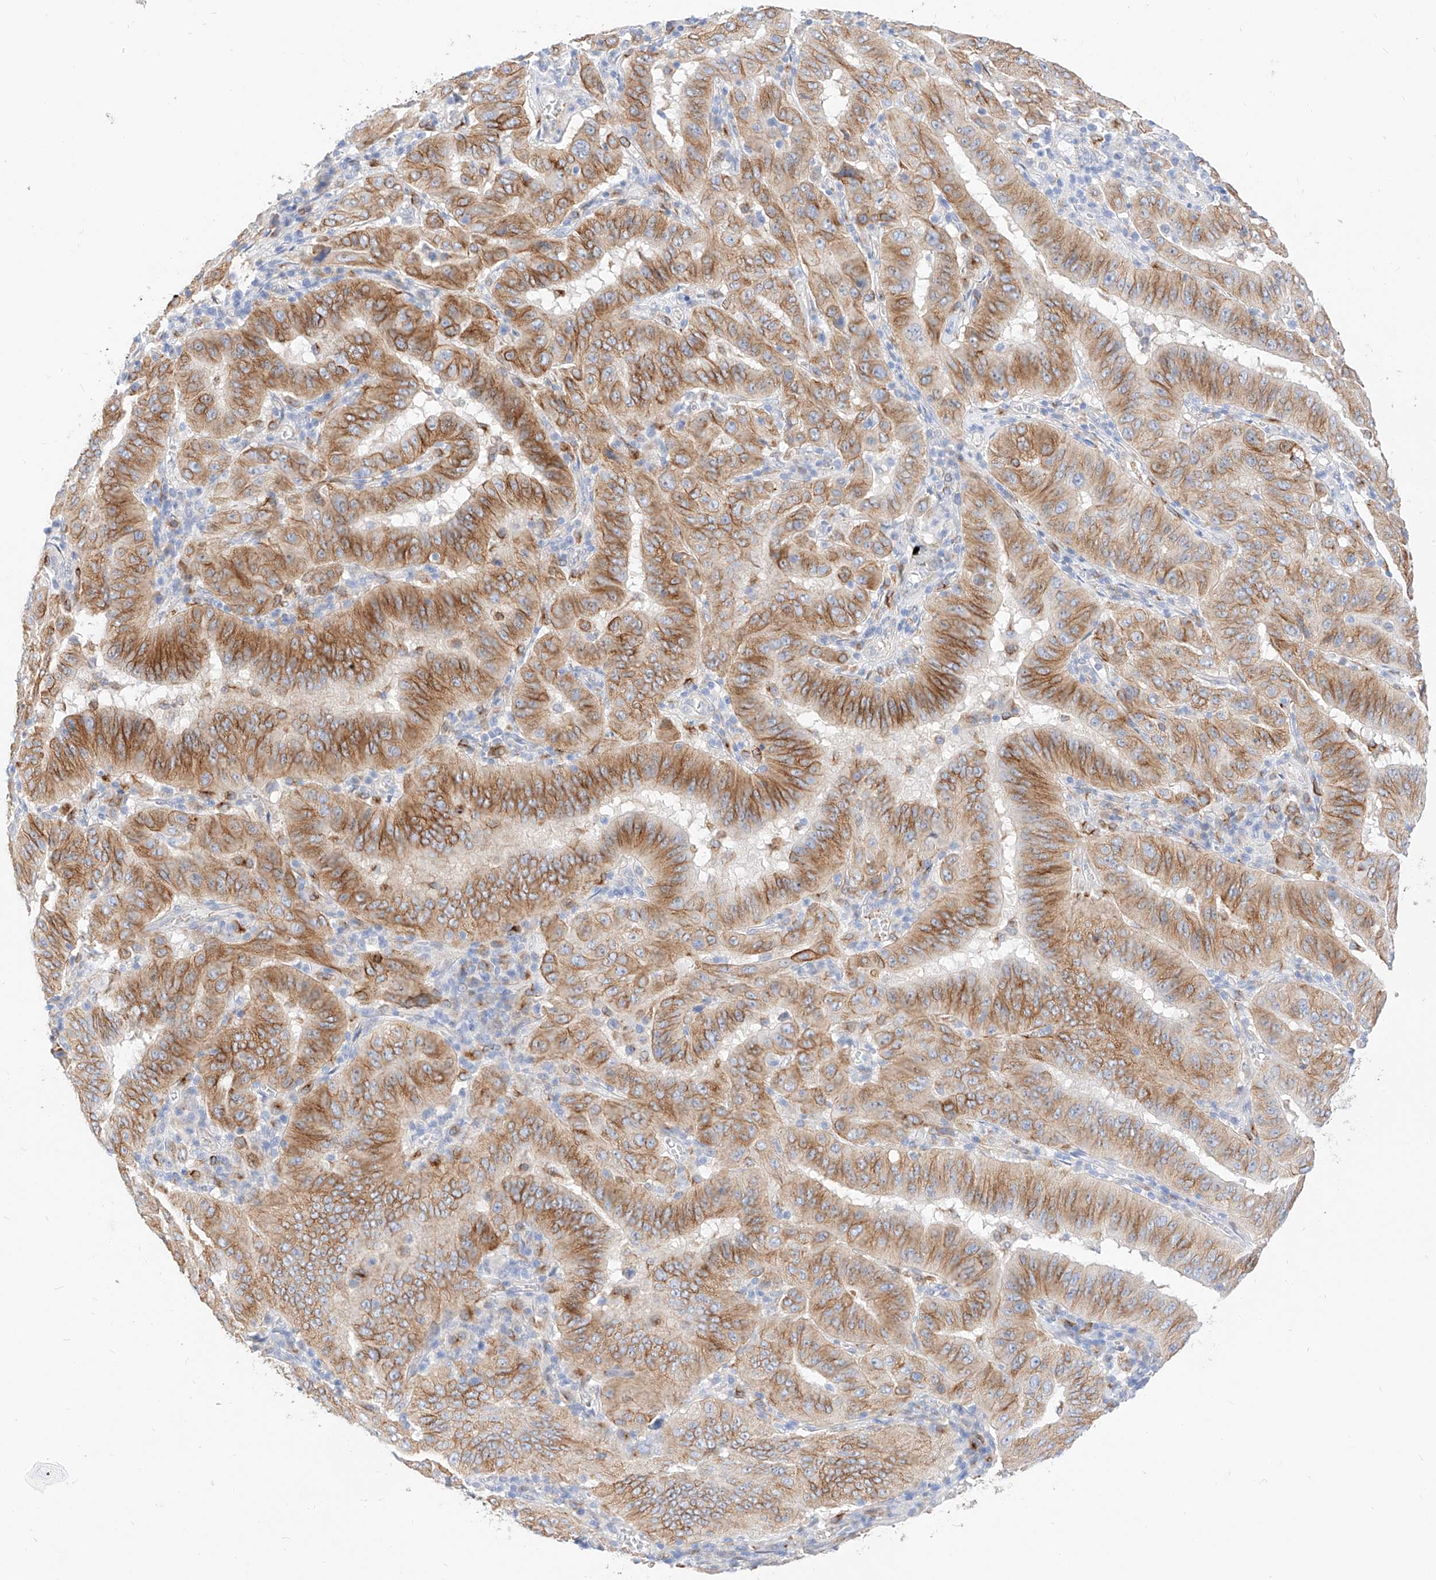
{"staining": {"intensity": "moderate", "quantity": ">75%", "location": "cytoplasmic/membranous"}, "tissue": "pancreatic cancer", "cell_type": "Tumor cells", "image_type": "cancer", "snomed": [{"axis": "morphology", "description": "Adenocarcinoma, NOS"}, {"axis": "topography", "description": "Pancreas"}], "caption": "An immunohistochemistry micrograph of neoplastic tissue is shown. Protein staining in brown labels moderate cytoplasmic/membranous positivity in adenocarcinoma (pancreatic) within tumor cells. (DAB IHC, brown staining for protein, blue staining for nuclei).", "gene": "MAP7", "patient": {"sex": "male", "age": 63}}